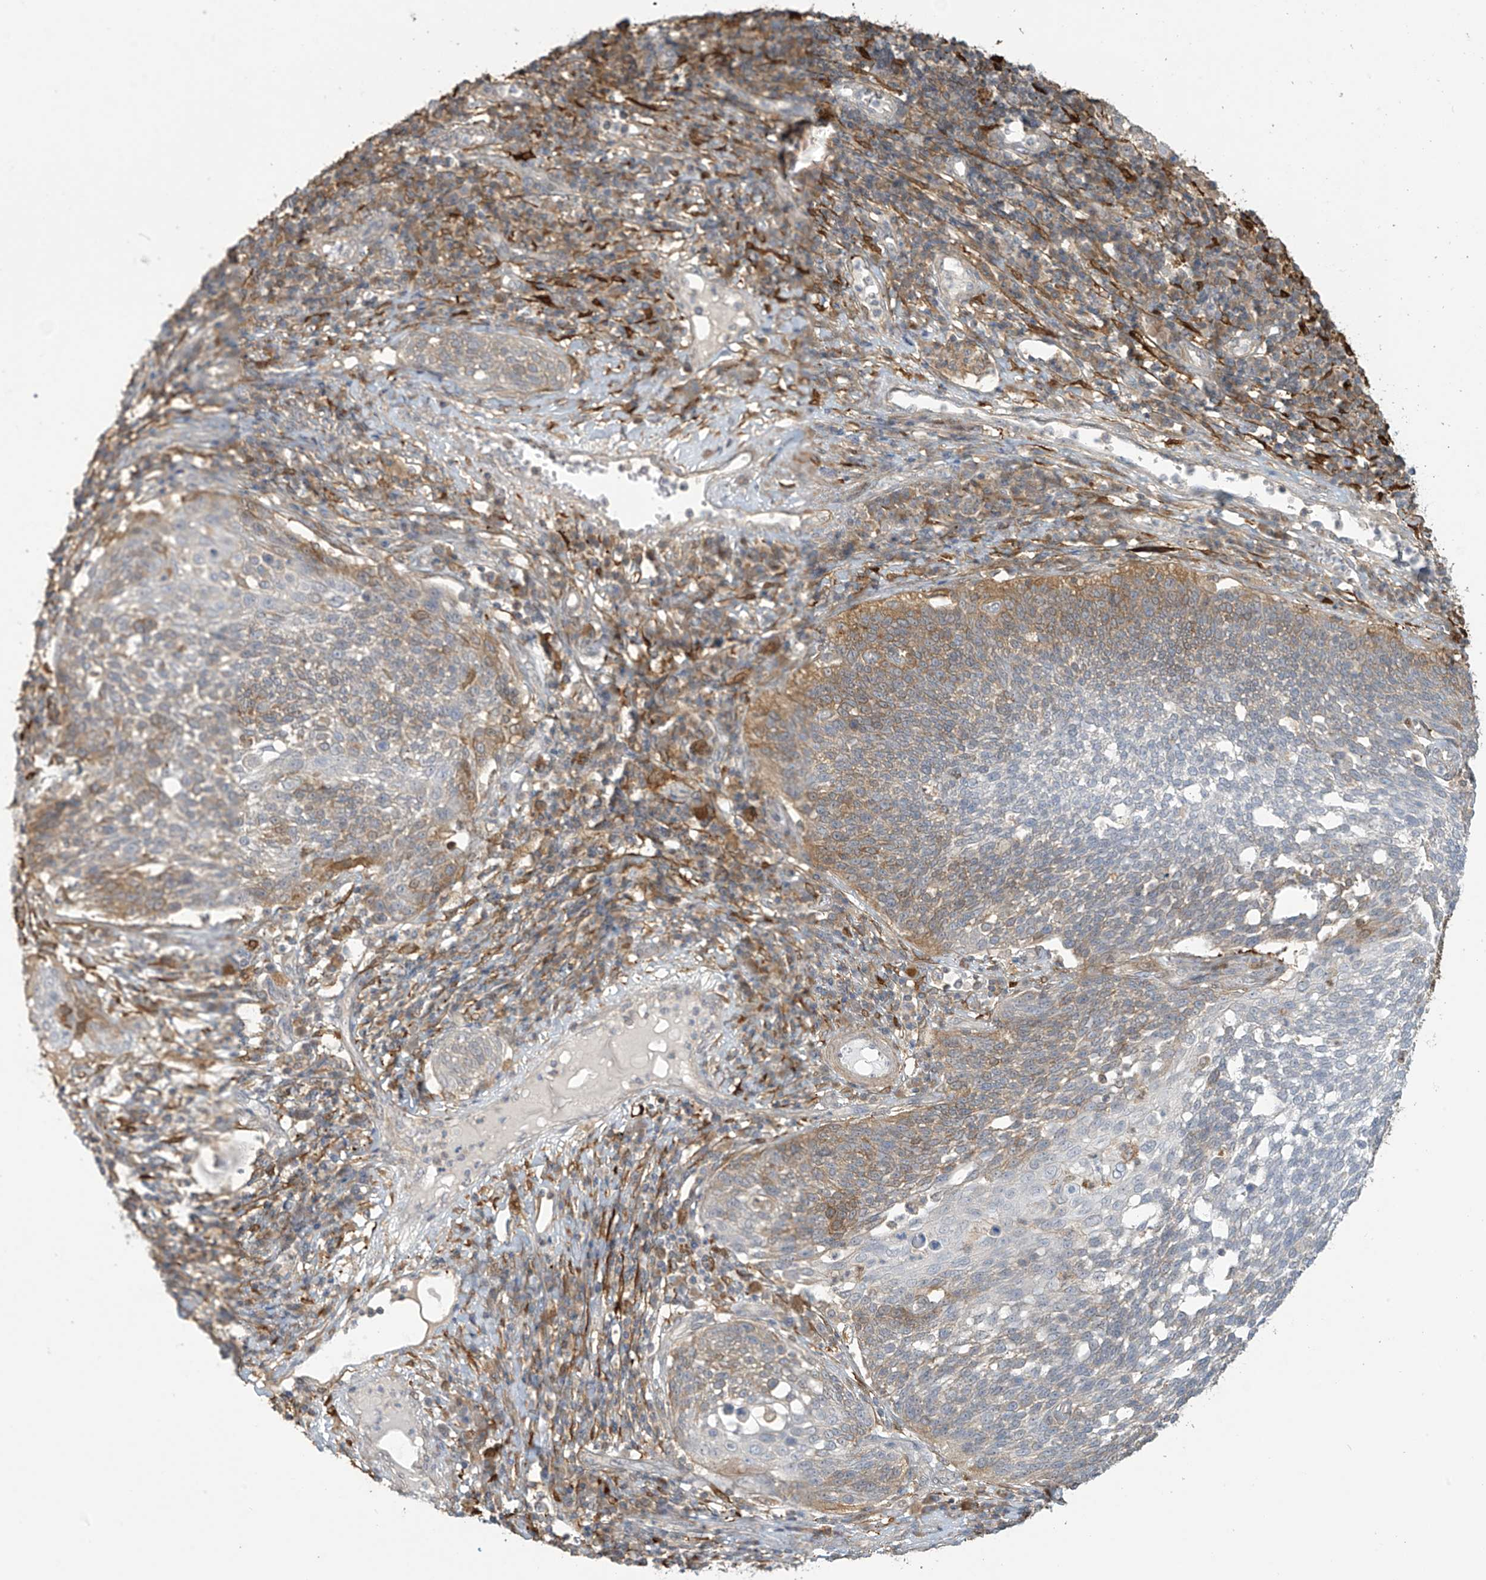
{"staining": {"intensity": "moderate", "quantity": "<25%", "location": "cytoplasmic/membranous"}, "tissue": "cervical cancer", "cell_type": "Tumor cells", "image_type": "cancer", "snomed": [{"axis": "morphology", "description": "Squamous cell carcinoma, NOS"}, {"axis": "topography", "description": "Cervix"}], "caption": "The immunohistochemical stain labels moderate cytoplasmic/membranous staining in tumor cells of squamous cell carcinoma (cervical) tissue. (IHC, brightfield microscopy, high magnification).", "gene": "TAGAP", "patient": {"sex": "female", "age": 34}}